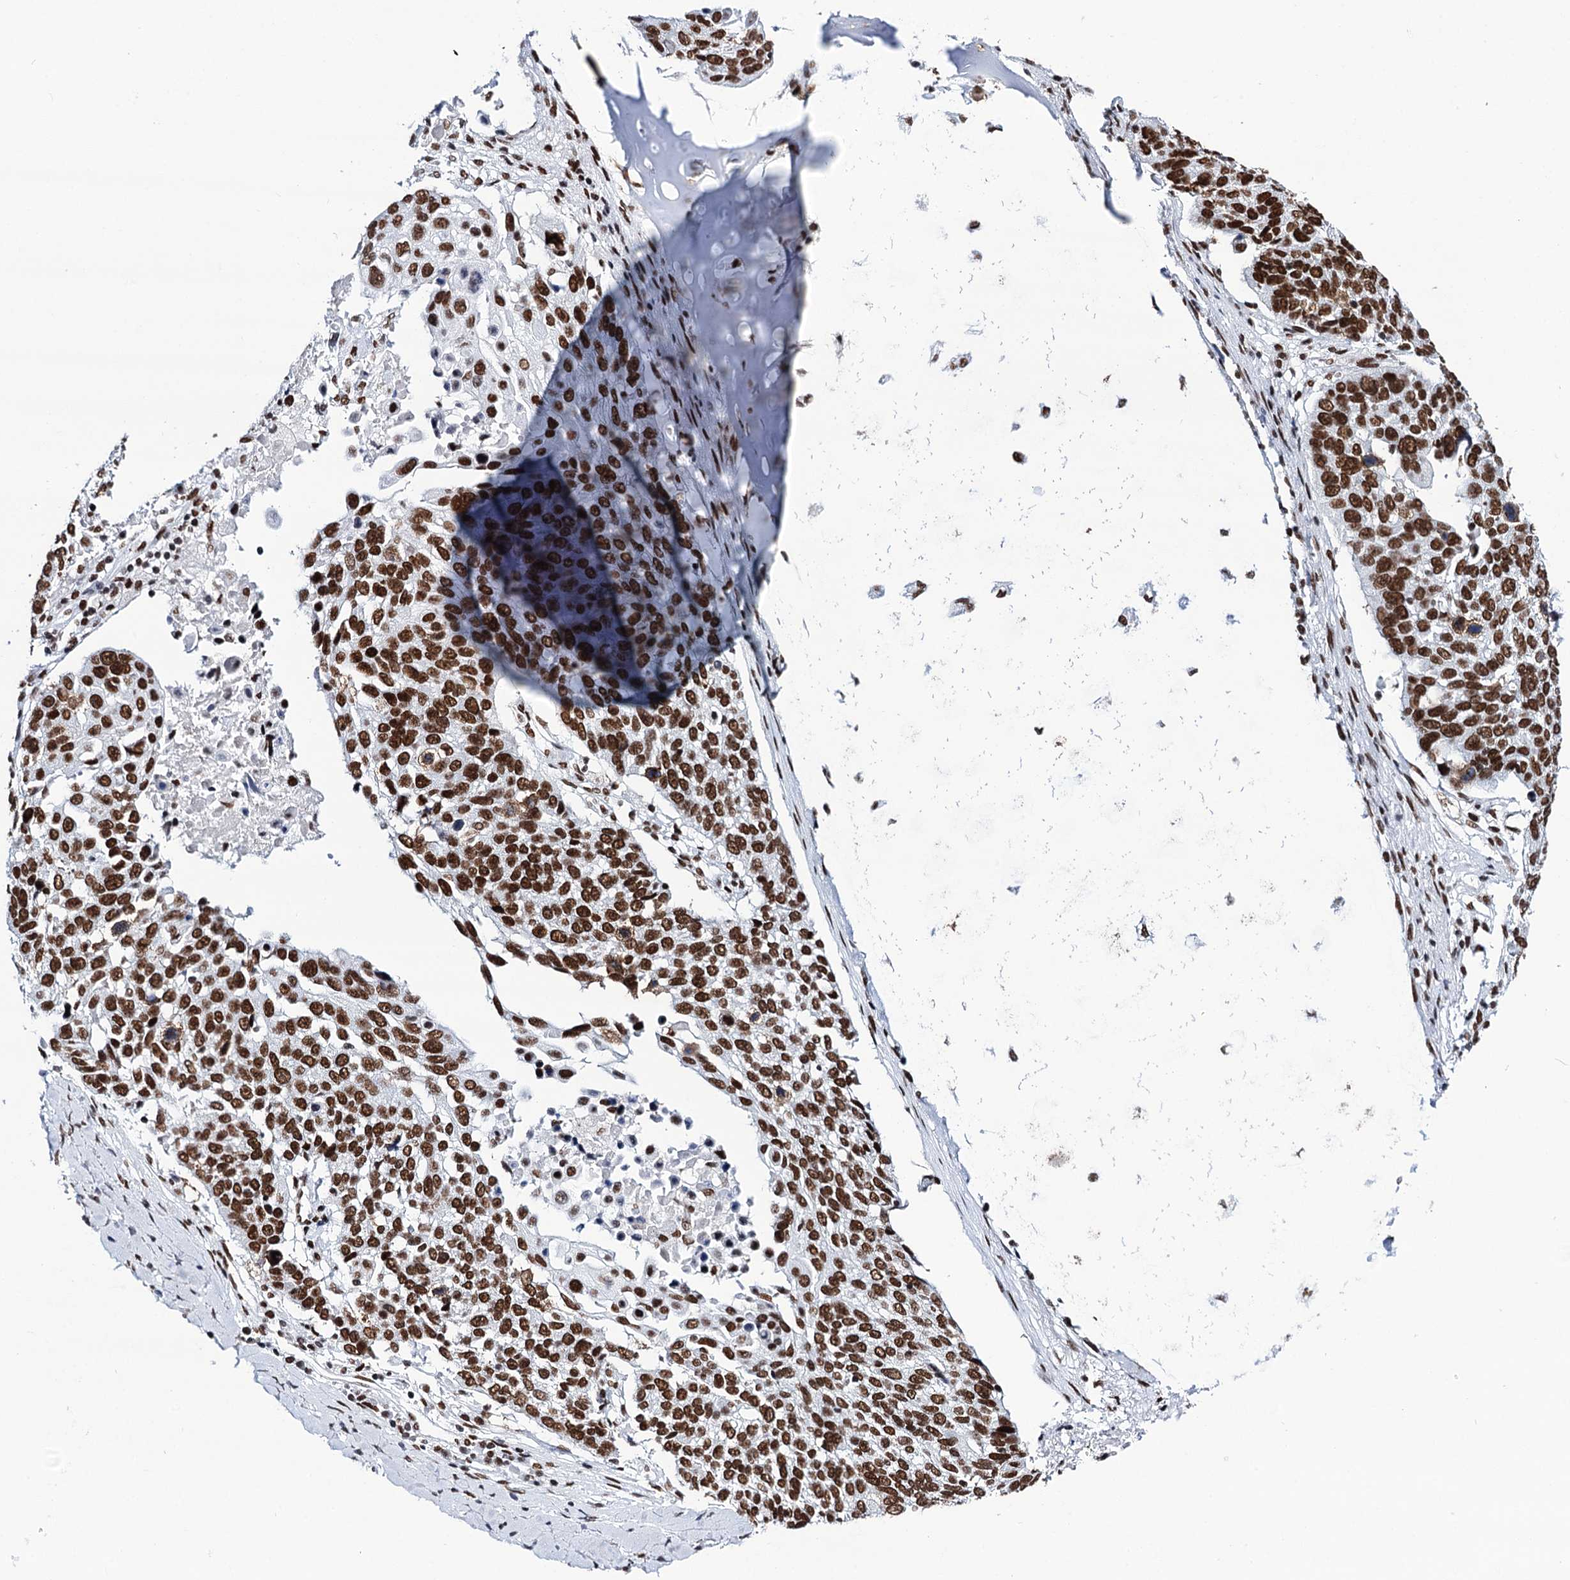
{"staining": {"intensity": "strong", "quantity": ">75%", "location": "nuclear"}, "tissue": "lung cancer", "cell_type": "Tumor cells", "image_type": "cancer", "snomed": [{"axis": "morphology", "description": "Squamous cell carcinoma, NOS"}, {"axis": "topography", "description": "Lung"}], "caption": "Protein staining of lung cancer (squamous cell carcinoma) tissue displays strong nuclear staining in about >75% of tumor cells.", "gene": "MATR3", "patient": {"sex": "male", "age": 66}}